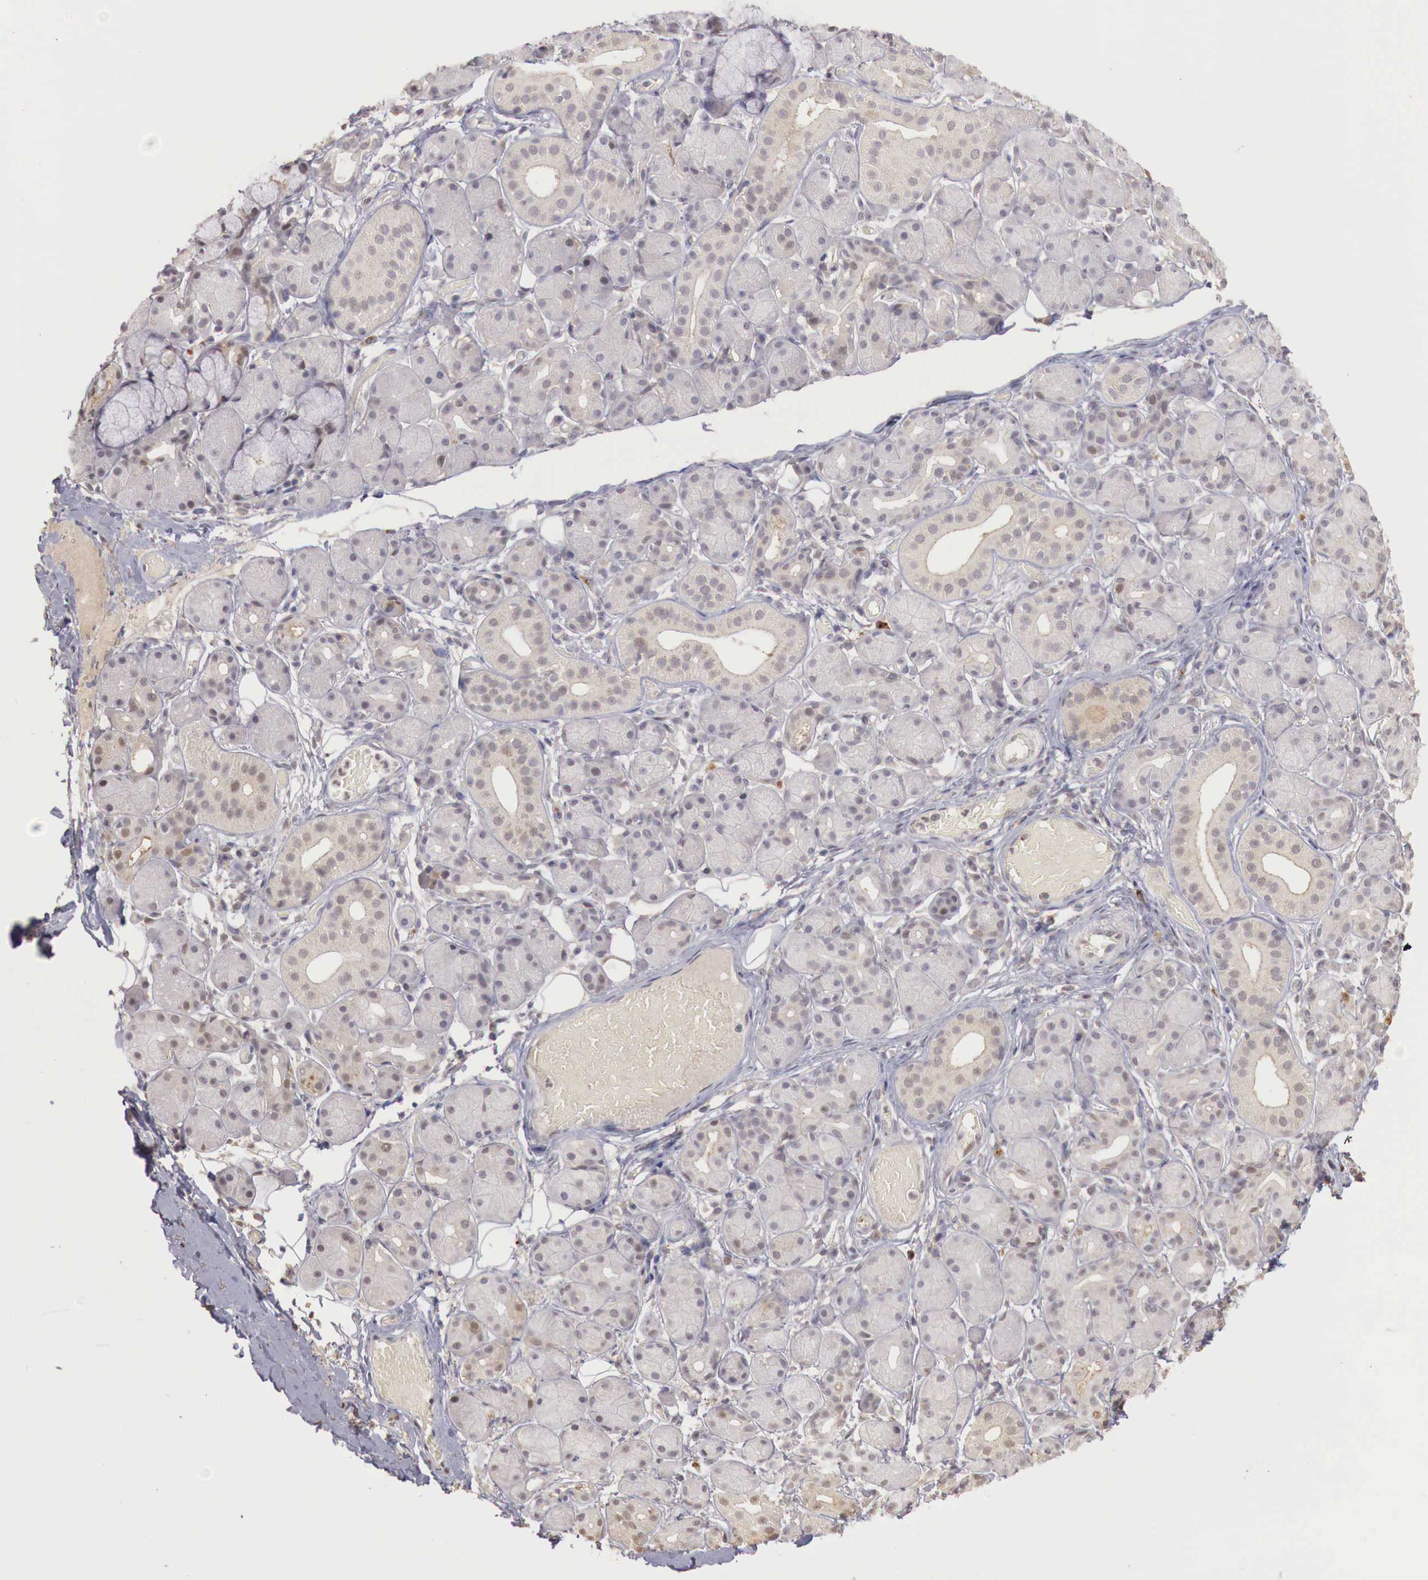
{"staining": {"intensity": "weak", "quantity": "25%-75%", "location": "cytoplasmic/membranous"}, "tissue": "salivary gland", "cell_type": "Glandular cells", "image_type": "normal", "snomed": [{"axis": "morphology", "description": "Normal tissue, NOS"}, {"axis": "topography", "description": "Salivary gland"}, {"axis": "topography", "description": "Peripheral nerve tissue"}], "caption": "A photomicrograph showing weak cytoplasmic/membranous staining in about 25%-75% of glandular cells in unremarkable salivary gland, as visualized by brown immunohistochemical staining.", "gene": "TBC1D9", "patient": {"sex": "male", "age": 62}}